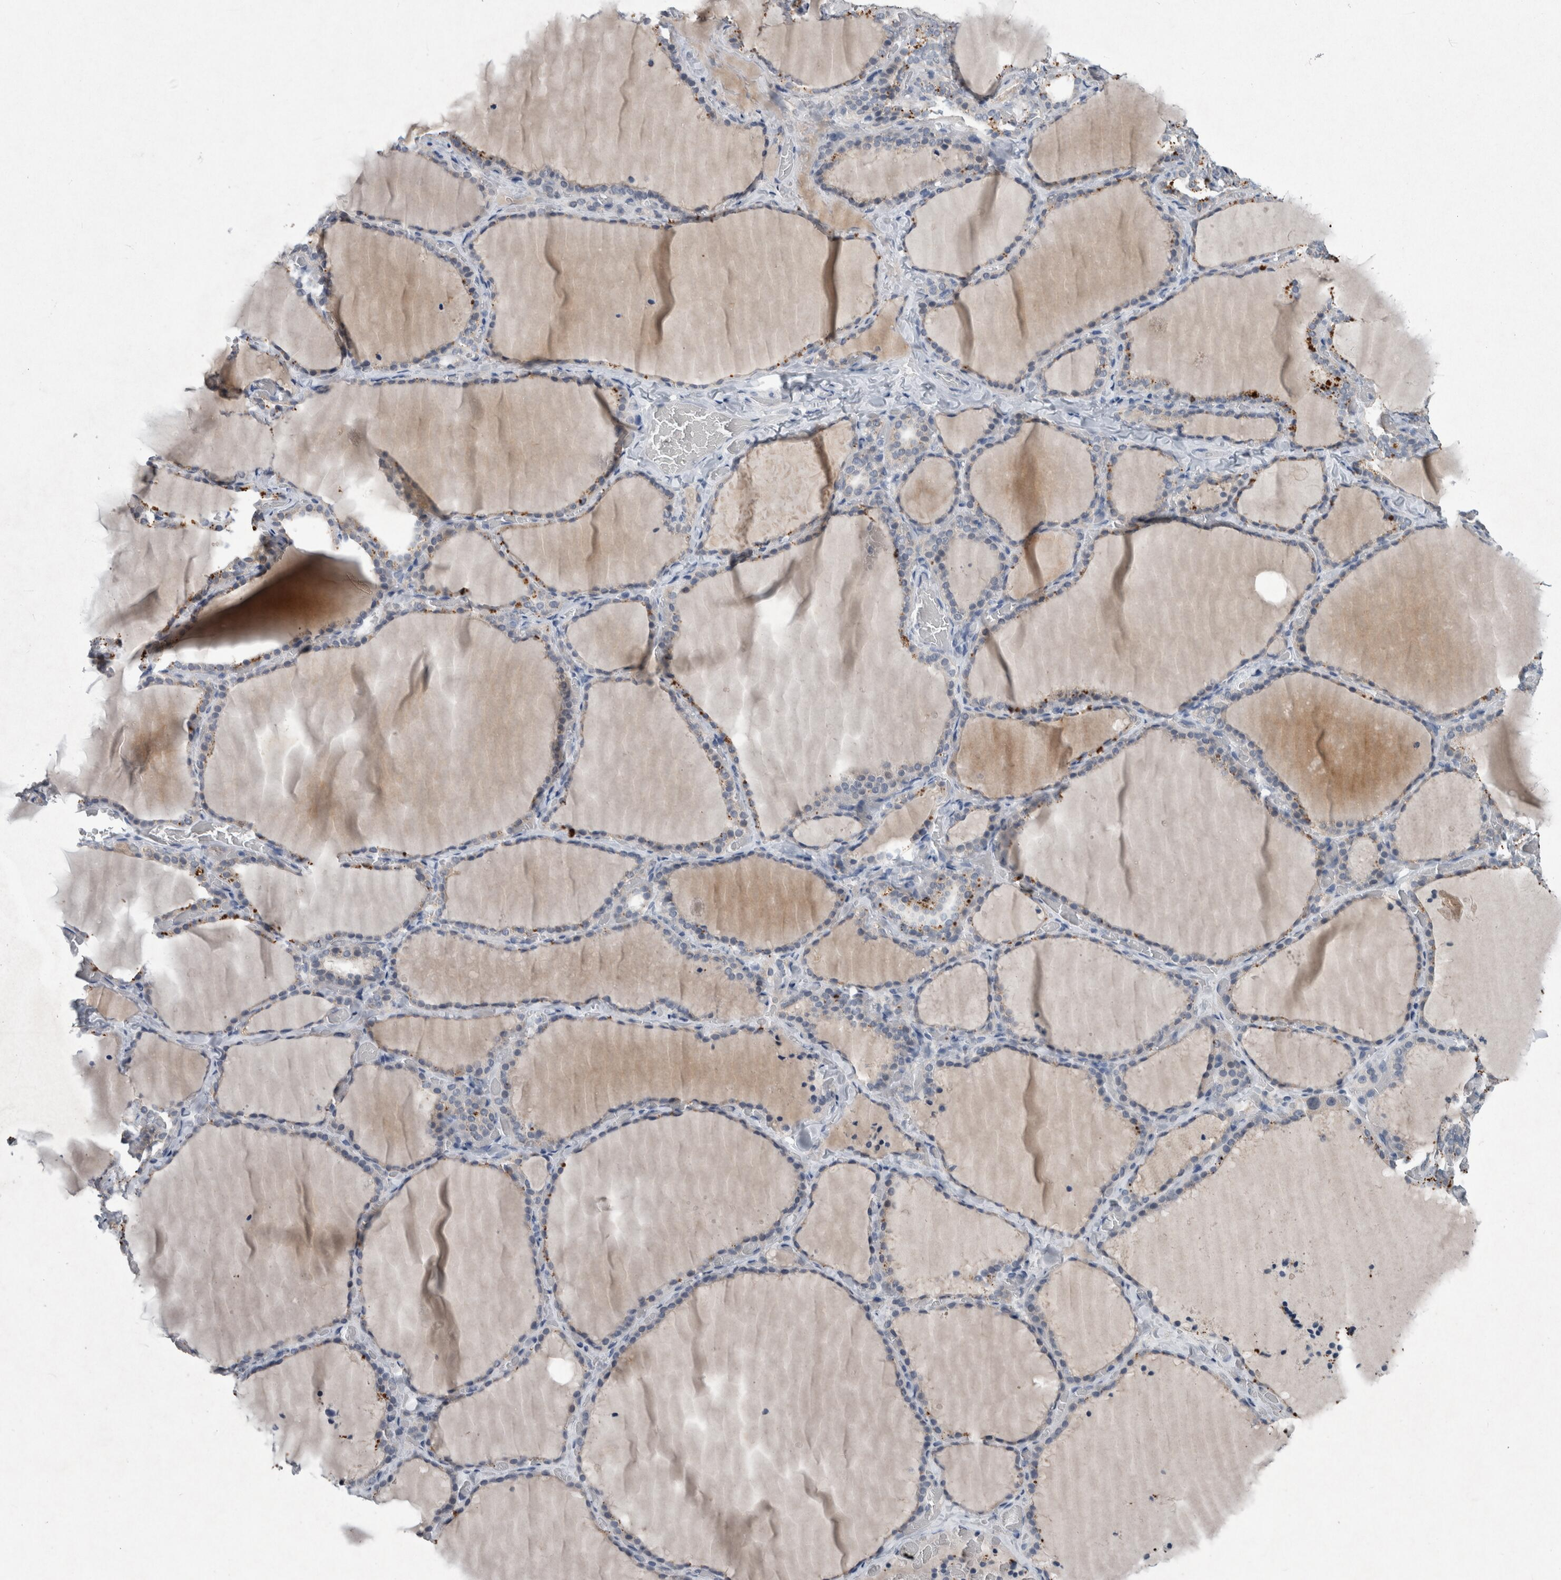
{"staining": {"intensity": "negative", "quantity": "none", "location": "none"}, "tissue": "thyroid gland", "cell_type": "Glandular cells", "image_type": "normal", "snomed": [{"axis": "morphology", "description": "Normal tissue, NOS"}, {"axis": "topography", "description": "Thyroid gland"}], "caption": "A high-resolution histopathology image shows immunohistochemistry (IHC) staining of unremarkable thyroid gland, which reveals no significant positivity in glandular cells.", "gene": "FAM83H", "patient": {"sex": "female", "age": 22}}